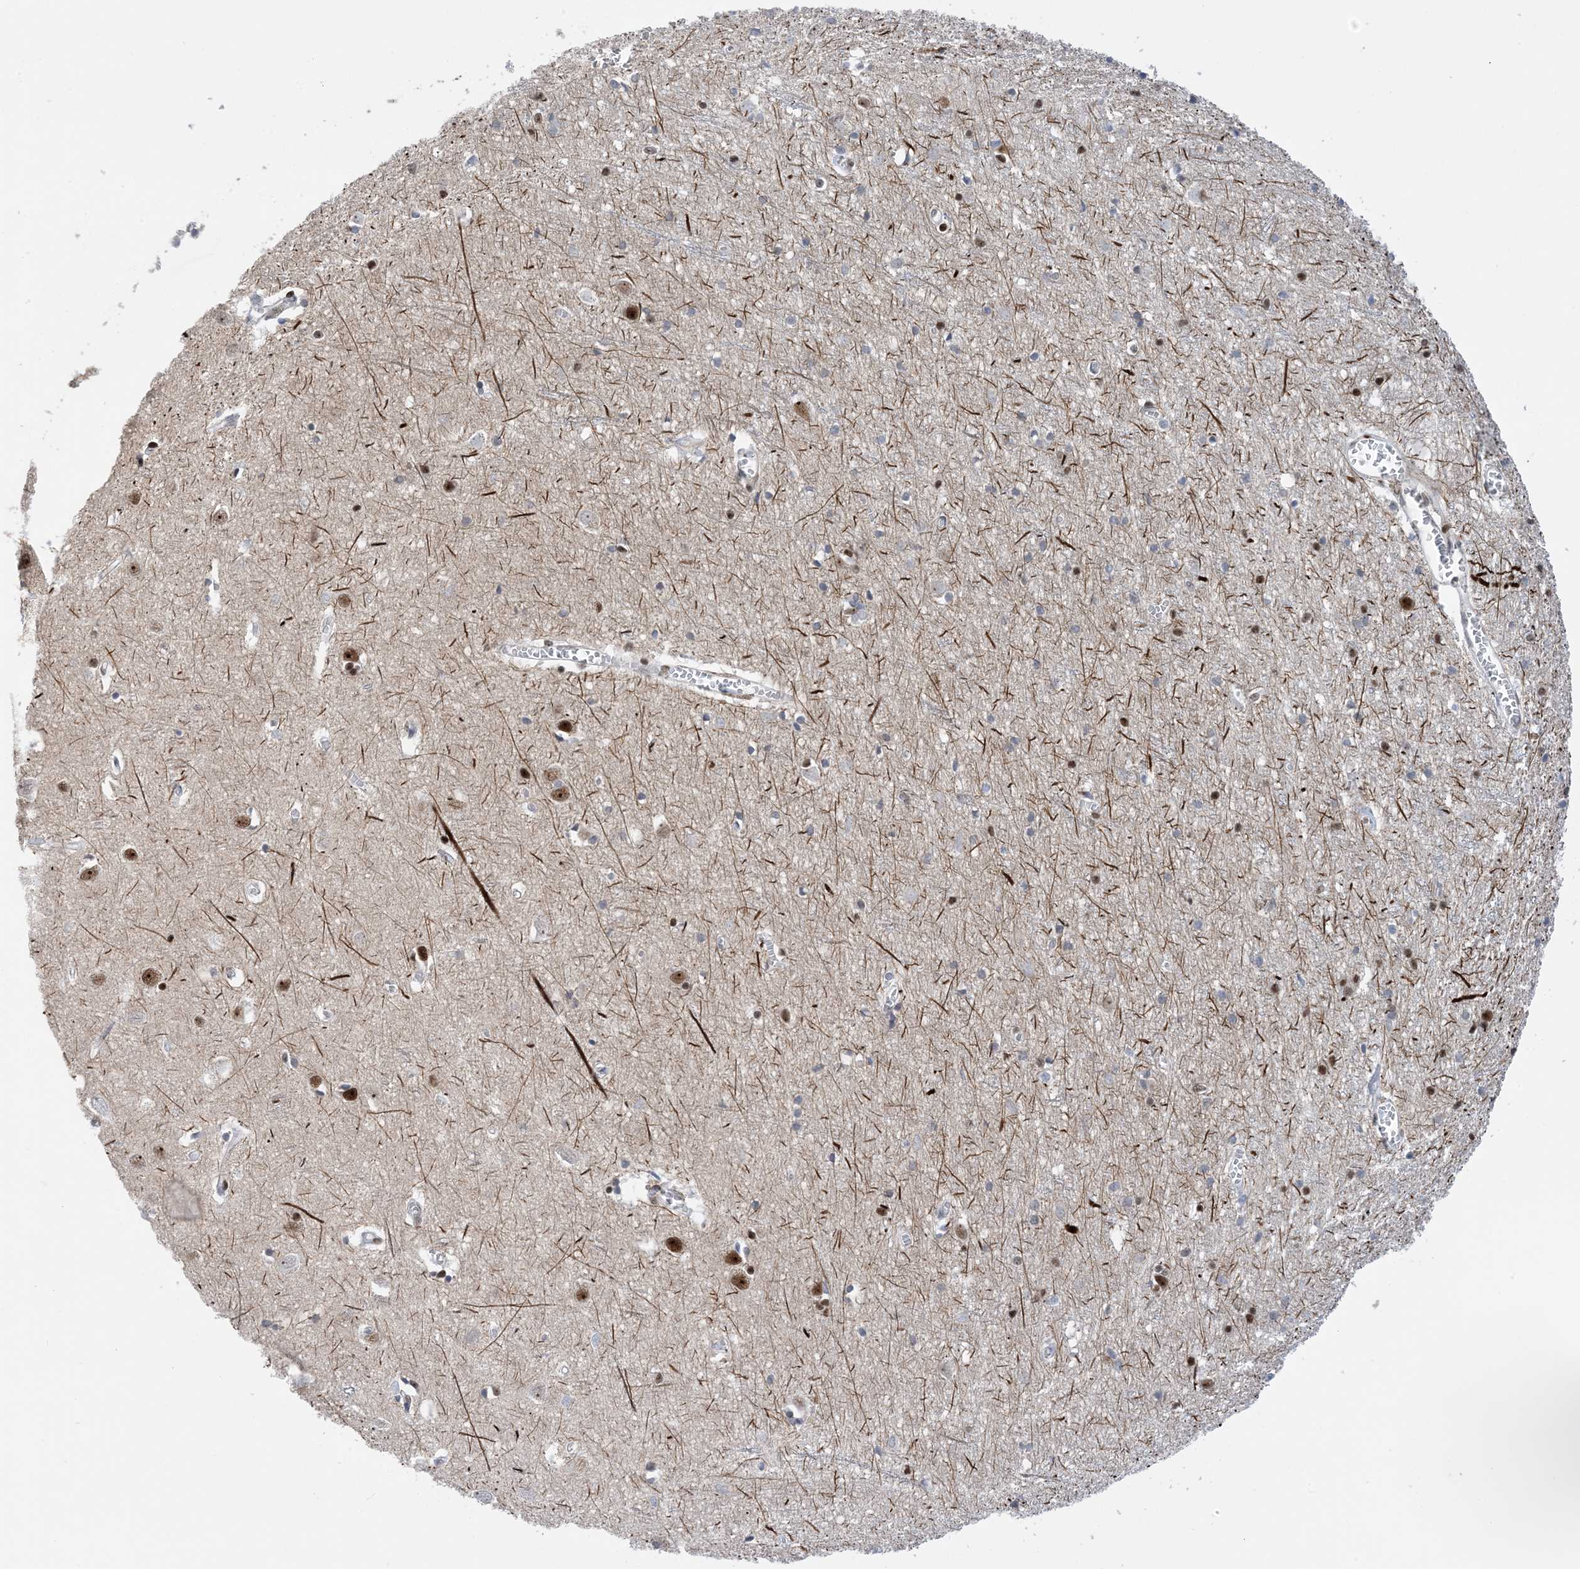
{"staining": {"intensity": "moderate", "quantity": "25%-75%", "location": "nuclear"}, "tissue": "cerebral cortex", "cell_type": "Endothelial cells", "image_type": "normal", "snomed": [{"axis": "morphology", "description": "Normal tissue, NOS"}, {"axis": "topography", "description": "Cerebral cortex"}], "caption": "Immunohistochemistry (IHC) staining of unremarkable cerebral cortex, which demonstrates medium levels of moderate nuclear expression in approximately 25%-75% of endothelial cells indicating moderate nuclear protein expression. The staining was performed using DAB (3,3'-diaminobenzidine) (brown) for protein detection and nuclei were counterstained in hematoxylin (blue).", "gene": "TSPYL1", "patient": {"sex": "female", "age": 64}}